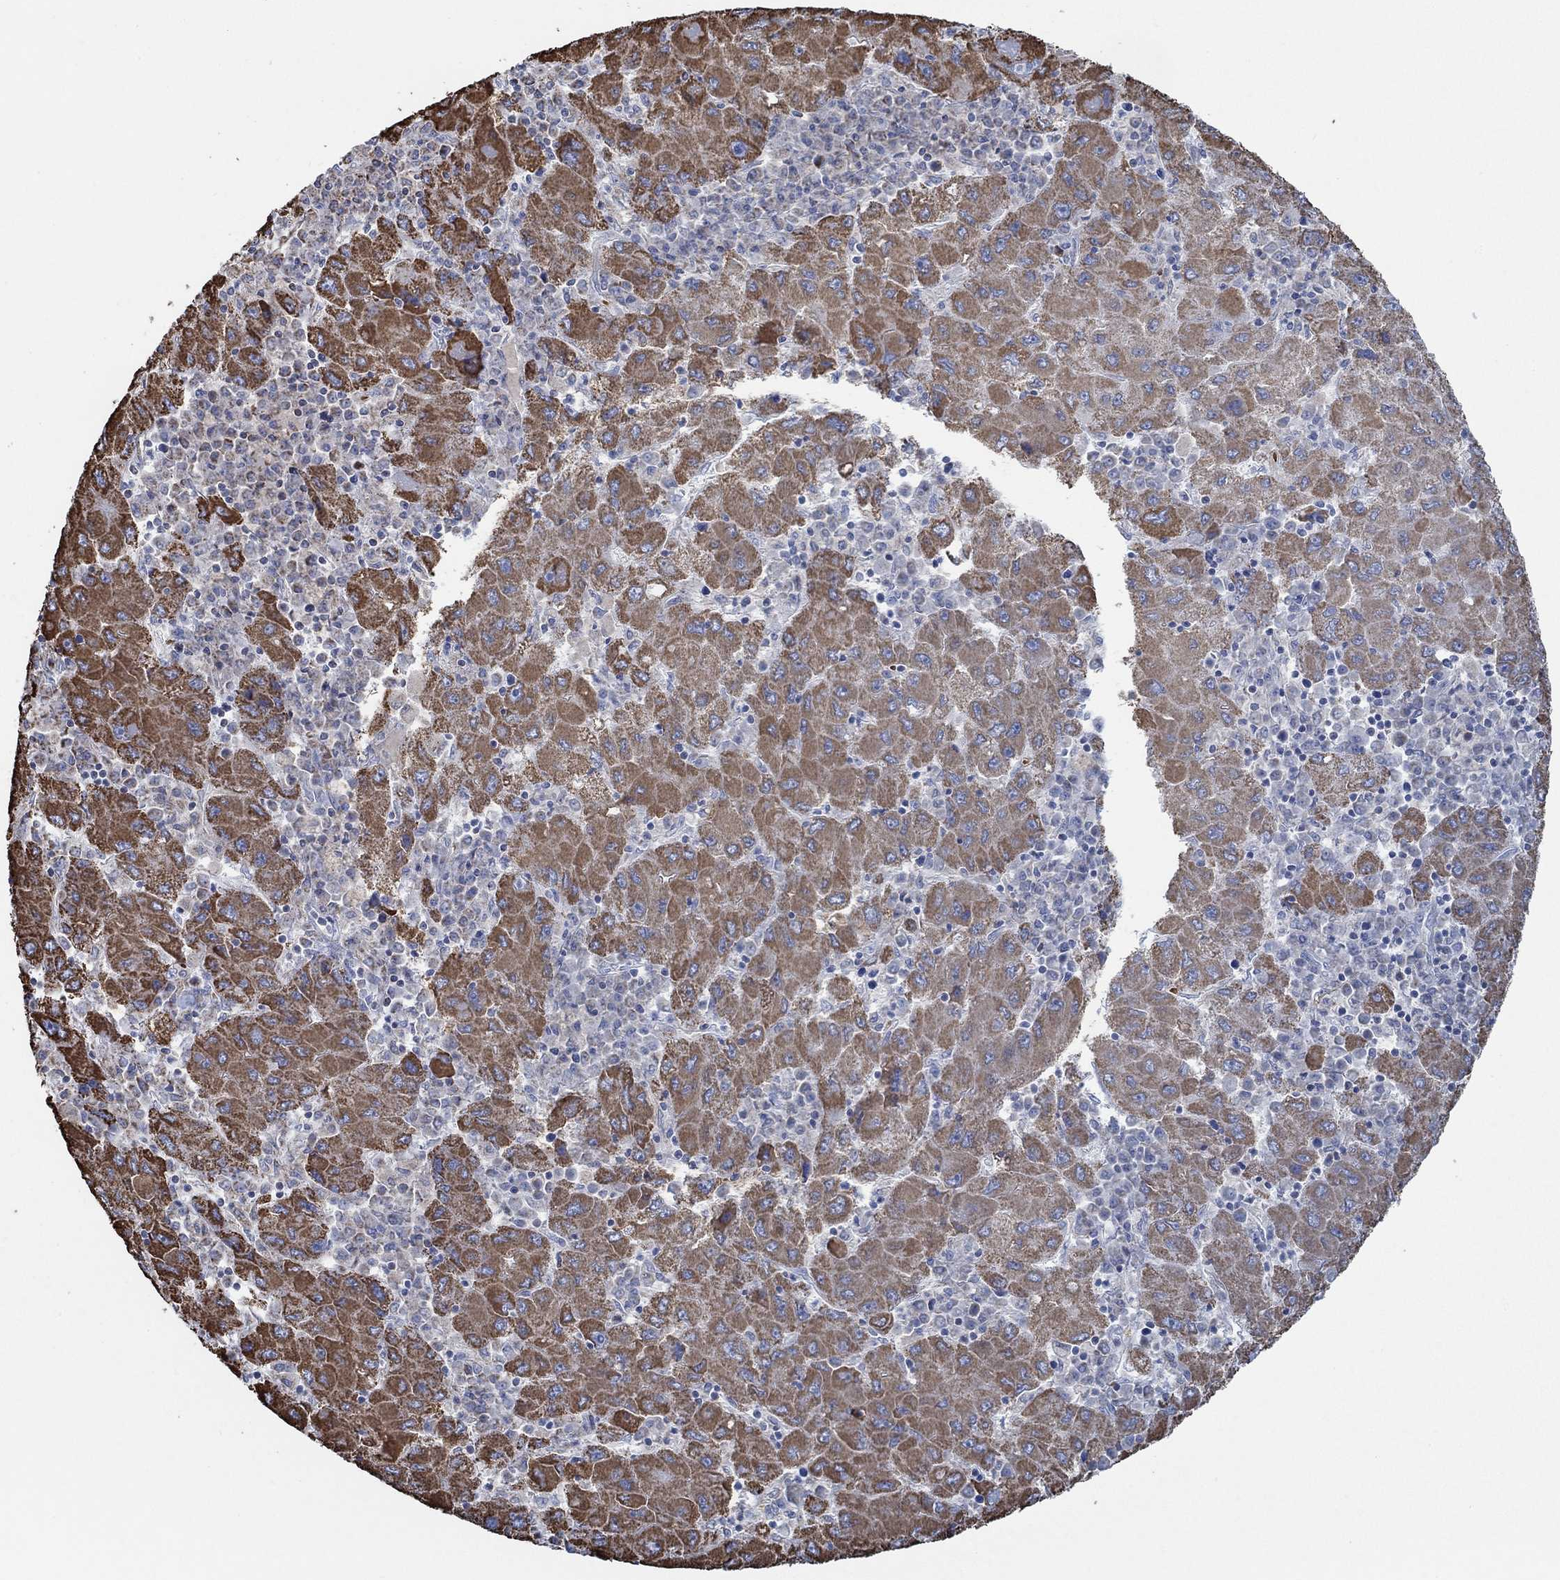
{"staining": {"intensity": "strong", "quantity": "25%-75%", "location": "cytoplasmic/membranous"}, "tissue": "liver cancer", "cell_type": "Tumor cells", "image_type": "cancer", "snomed": [{"axis": "morphology", "description": "Carcinoma, Hepatocellular, NOS"}, {"axis": "topography", "description": "Liver"}], "caption": "Immunohistochemical staining of human hepatocellular carcinoma (liver) shows strong cytoplasmic/membranous protein staining in approximately 25%-75% of tumor cells. Using DAB (brown) and hematoxylin (blue) stains, captured at high magnification using brightfield microscopy.", "gene": "GLOD5", "patient": {"sex": "male", "age": 75}}